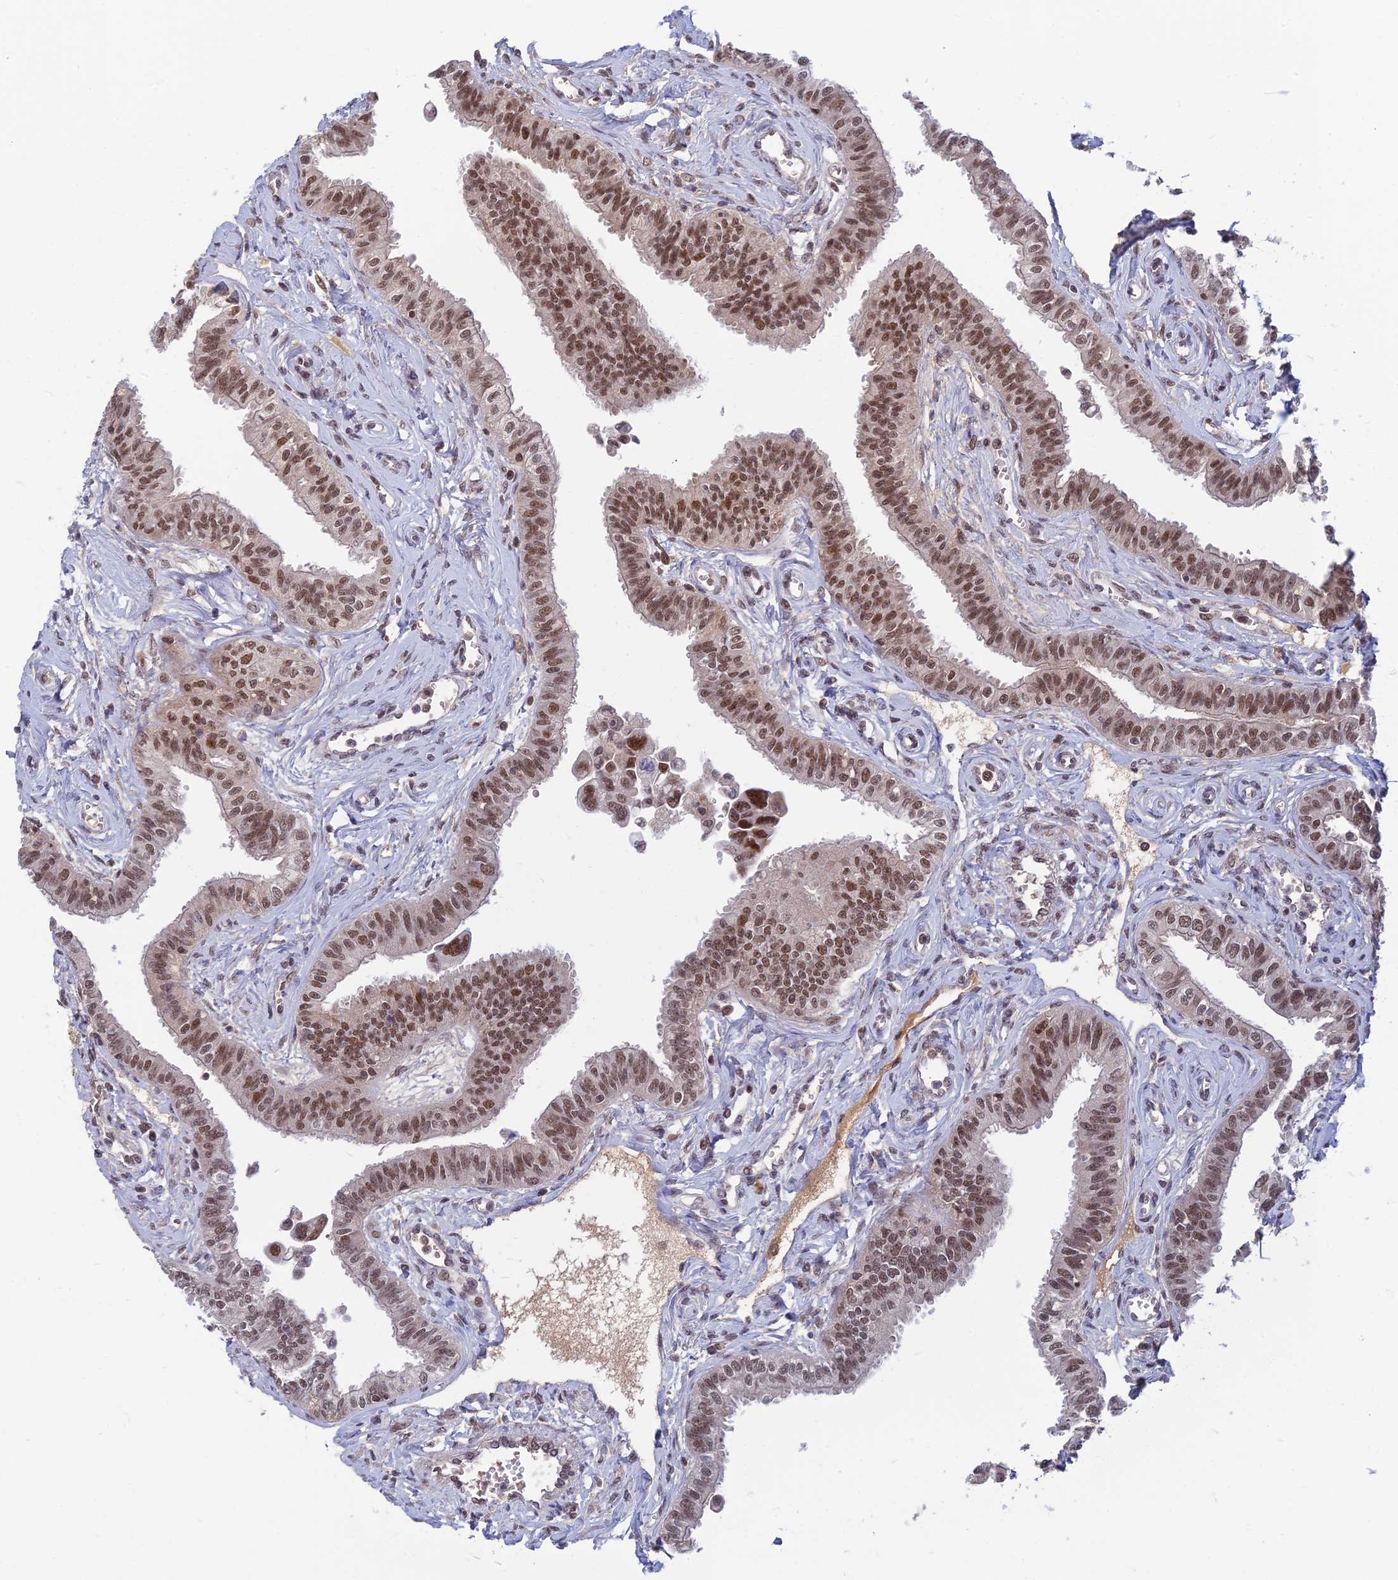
{"staining": {"intensity": "strong", "quantity": ">75%", "location": "nuclear"}, "tissue": "fallopian tube", "cell_type": "Glandular cells", "image_type": "normal", "snomed": [{"axis": "morphology", "description": "Normal tissue, NOS"}, {"axis": "morphology", "description": "Carcinoma, NOS"}, {"axis": "topography", "description": "Fallopian tube"}, {"axis": "topography", "description": "Ovary"}], "caption": "IHC image of unremarkable fallopian tube: human fallopian tube stained using IHC demonstrates high levels of strong protein expression localized specifically in the nuclear of glandular cells, appearing as a nuclear brown color.", "gene": "TCEA2", "patient": {"sex": "female", "age": 59}}